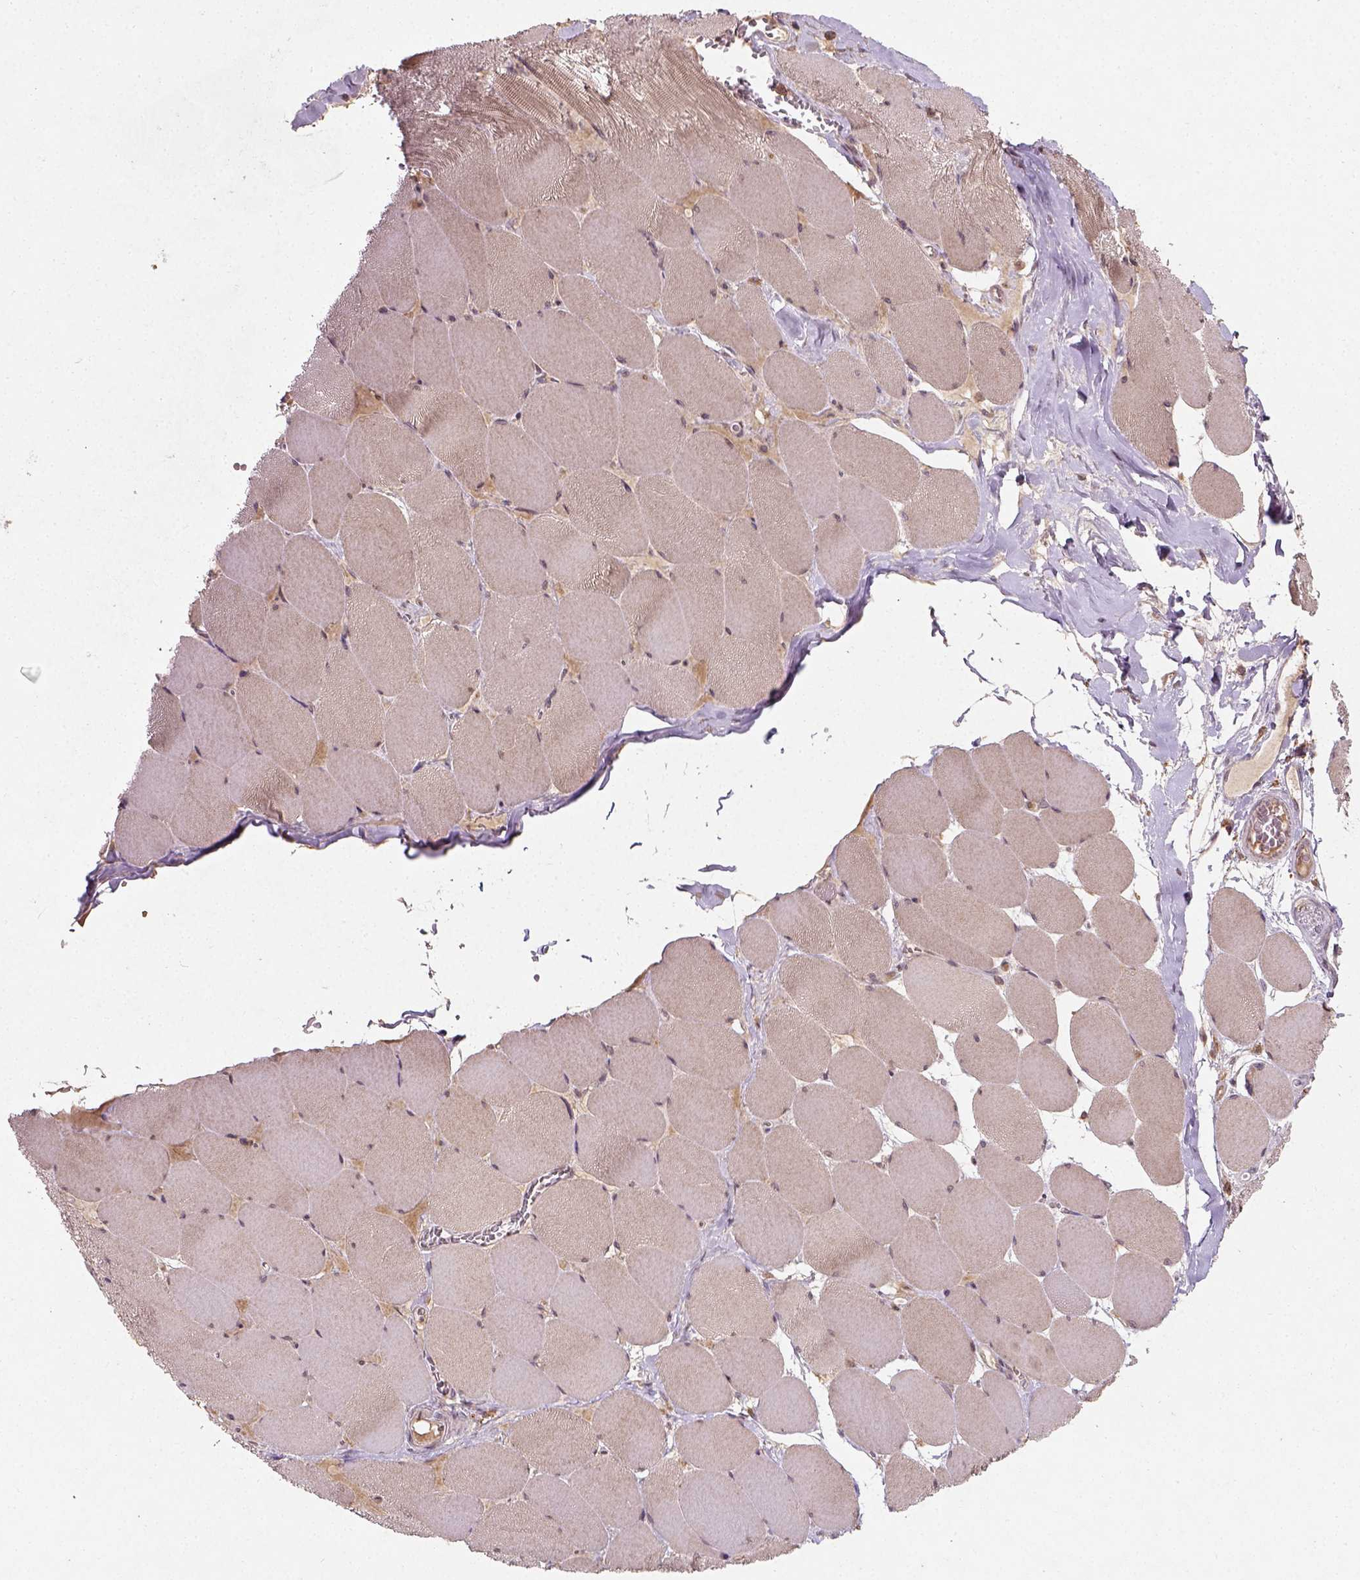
{"staining": {"intensity": "weak", "quantity": "25%-75%", "location": "cytoplasmic/membranous"}, "tissue": "skeletal muscle", "cell_type": "Myocytes", "image_type": "normal", "snomed": [{"axis": "morphology", "description": "Normal tissue, NOS"}, {"axis": "topography", "description": "Skeletal muscle"}], "caption": "IHC (DAB (3,3'-diaminobenzidine)) staining of normal human skeletal muscle demonstrates weak cytoplasmic/membranous protein positivity in approximately 25%-75% of myocytes. The staining was performed using DAB to visualize the protein expression in brown, while the nuclei were stained in blue with hematoxylin (Magnification: 20x).", "gene": "CAMKK1", "patient": {"sex": "female", "age": 75}}